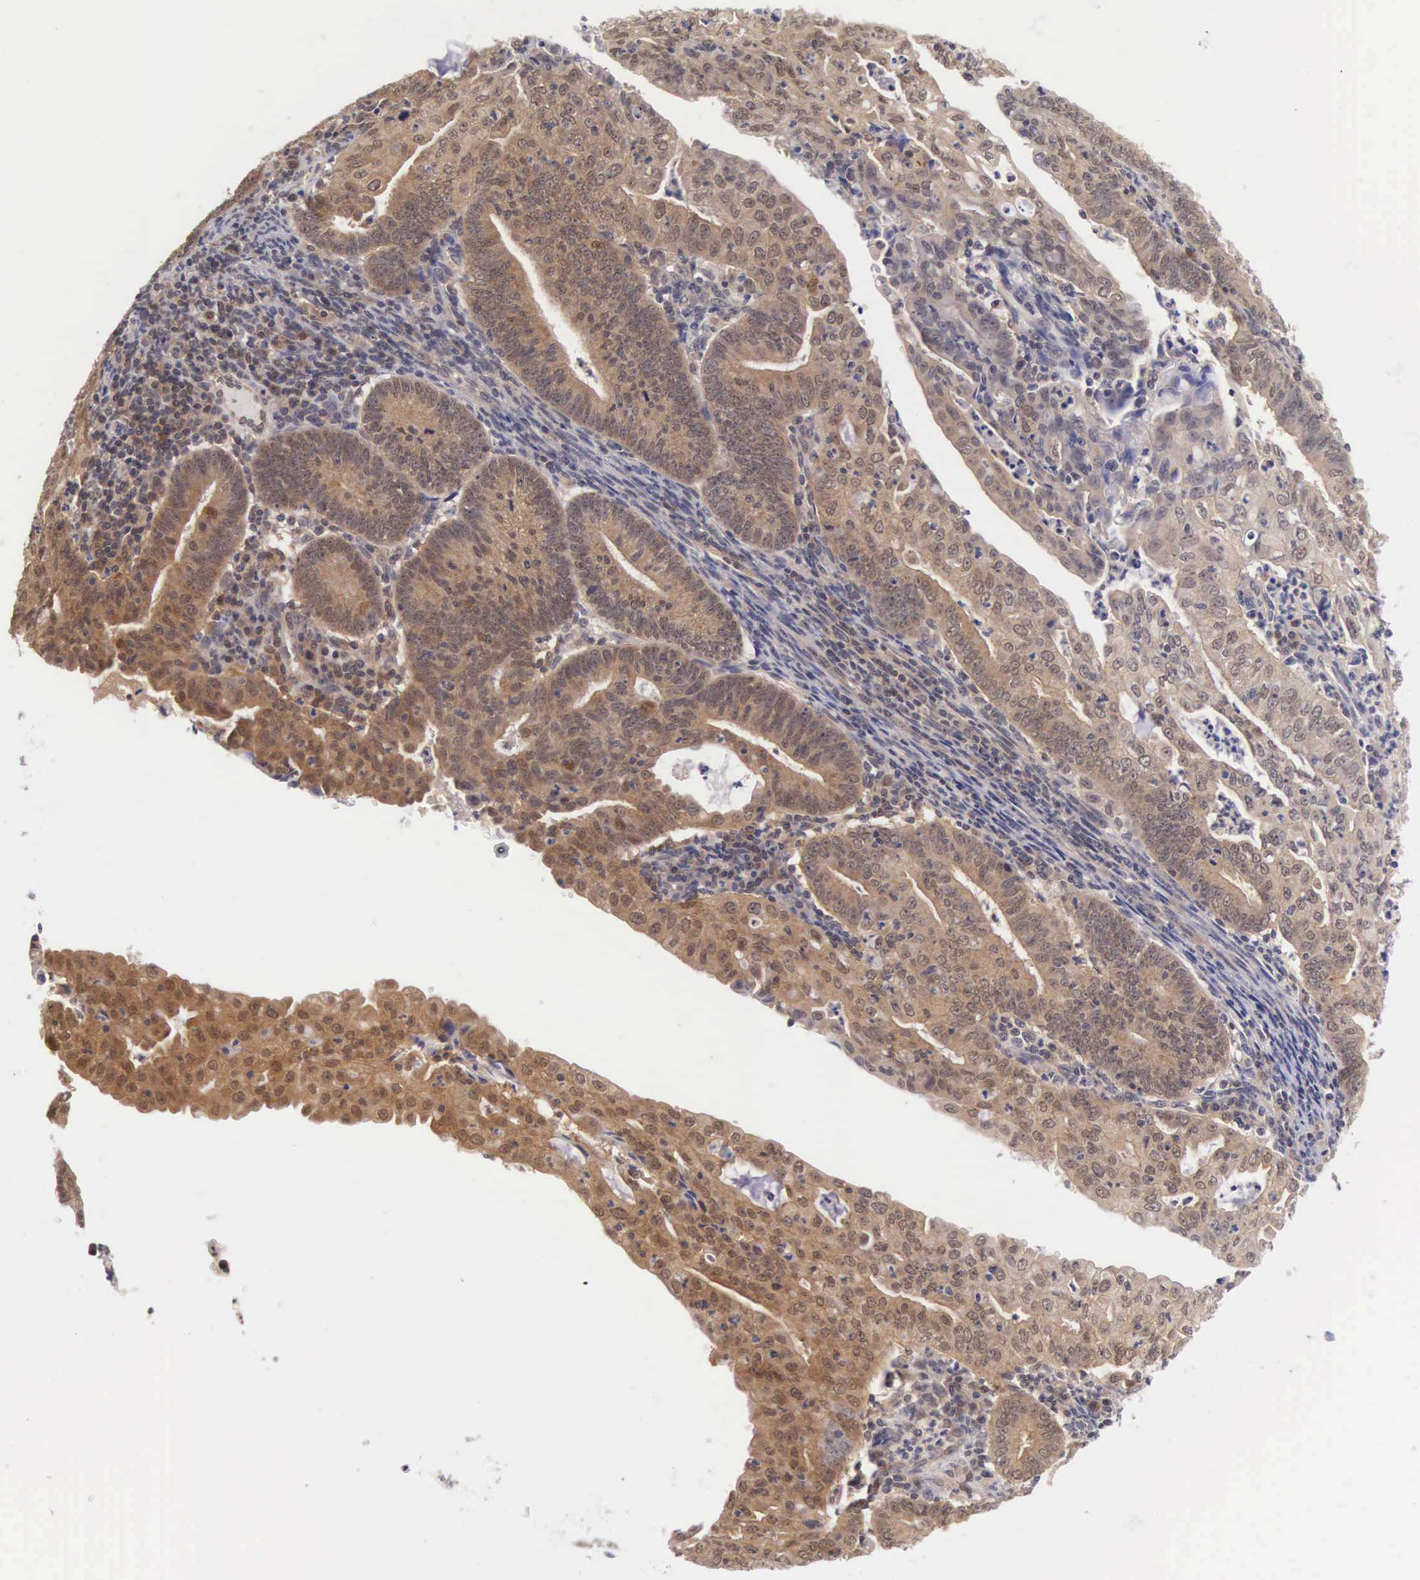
{"staining": {"intensity": "strong", "quantity": ">75%", "location": "cytoplasmic/membranous"}, "tissue": "endometrial cancer", "cell_type": "Tumor cells", "image_type": "cancer", "snomed": [{"axis": "morphology", "description": "Adenocarcinoma, NOS"}, {"axis": "topography", "description": "Endometrium"}], "caption": "IHC (DAB (3,3'-diaminobenzidine)) staining of adenocarcinoma (endometrial) demonstrates strong cytoplasmic/membranous protein staining in approximately >75% of tumor cells. (Brightfield microscopy of DAB IHC at high magnification).", "gene": "IGBP1", "patient": {"sex": "female", "age": 60}}